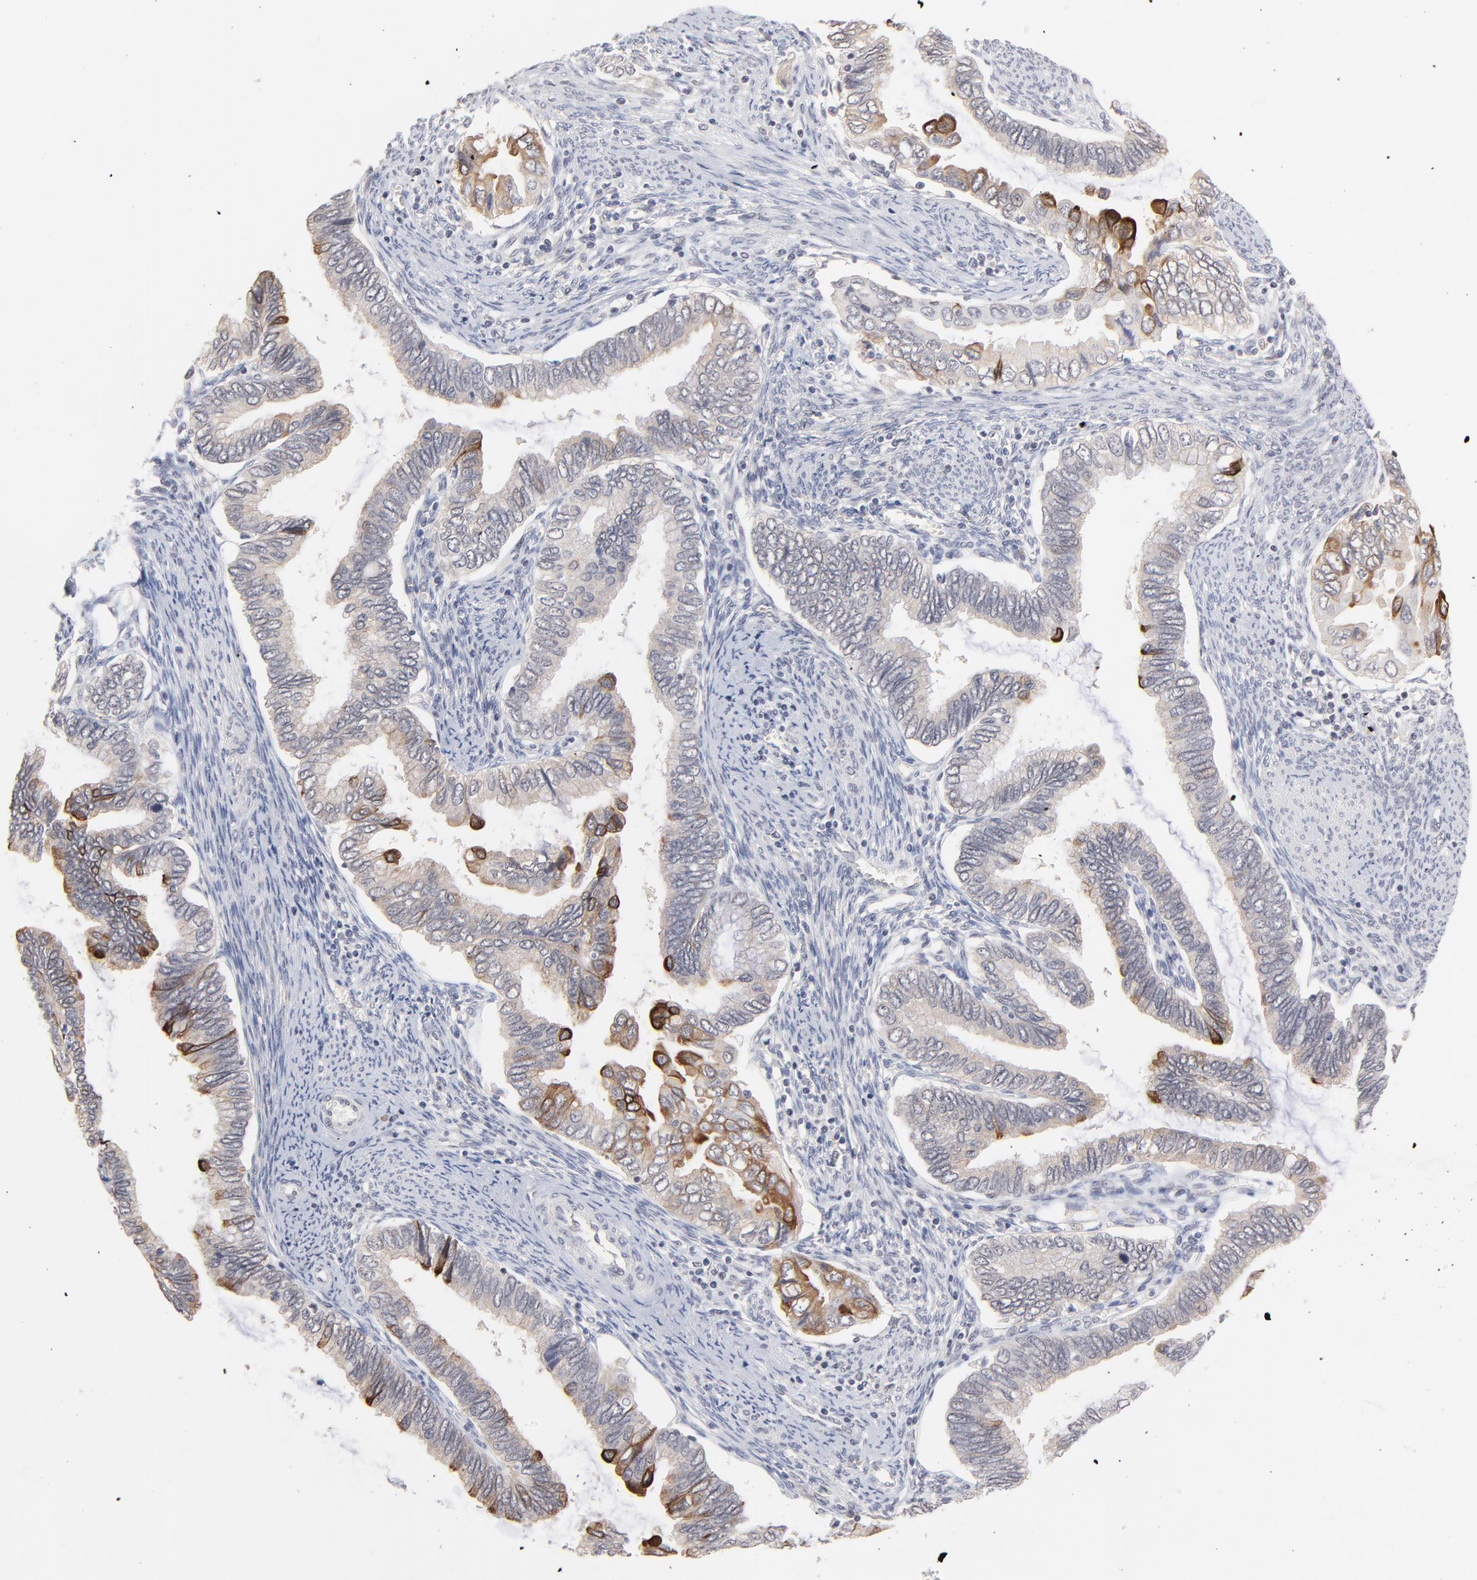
{"staining": {"intensity": "strong", "quantity": "<25%", "location": "cytoplasmic/membranous"}, "tissue": "cervical cancer", "cell_type": "Tumor cells", "image_type": "cancer", "snomed": [{"axis": "morphology", "description": "Adenocarcinoma, NOS"}, {"axis": "topography", "description": "Cervix"}], "caption": "A brown stain shows strong cytoplasmic/membranous expression of a protein in cervical cancer tumor cells.", "gene": "FAM199X", "patient": {"sex": "female", "age": 49}}